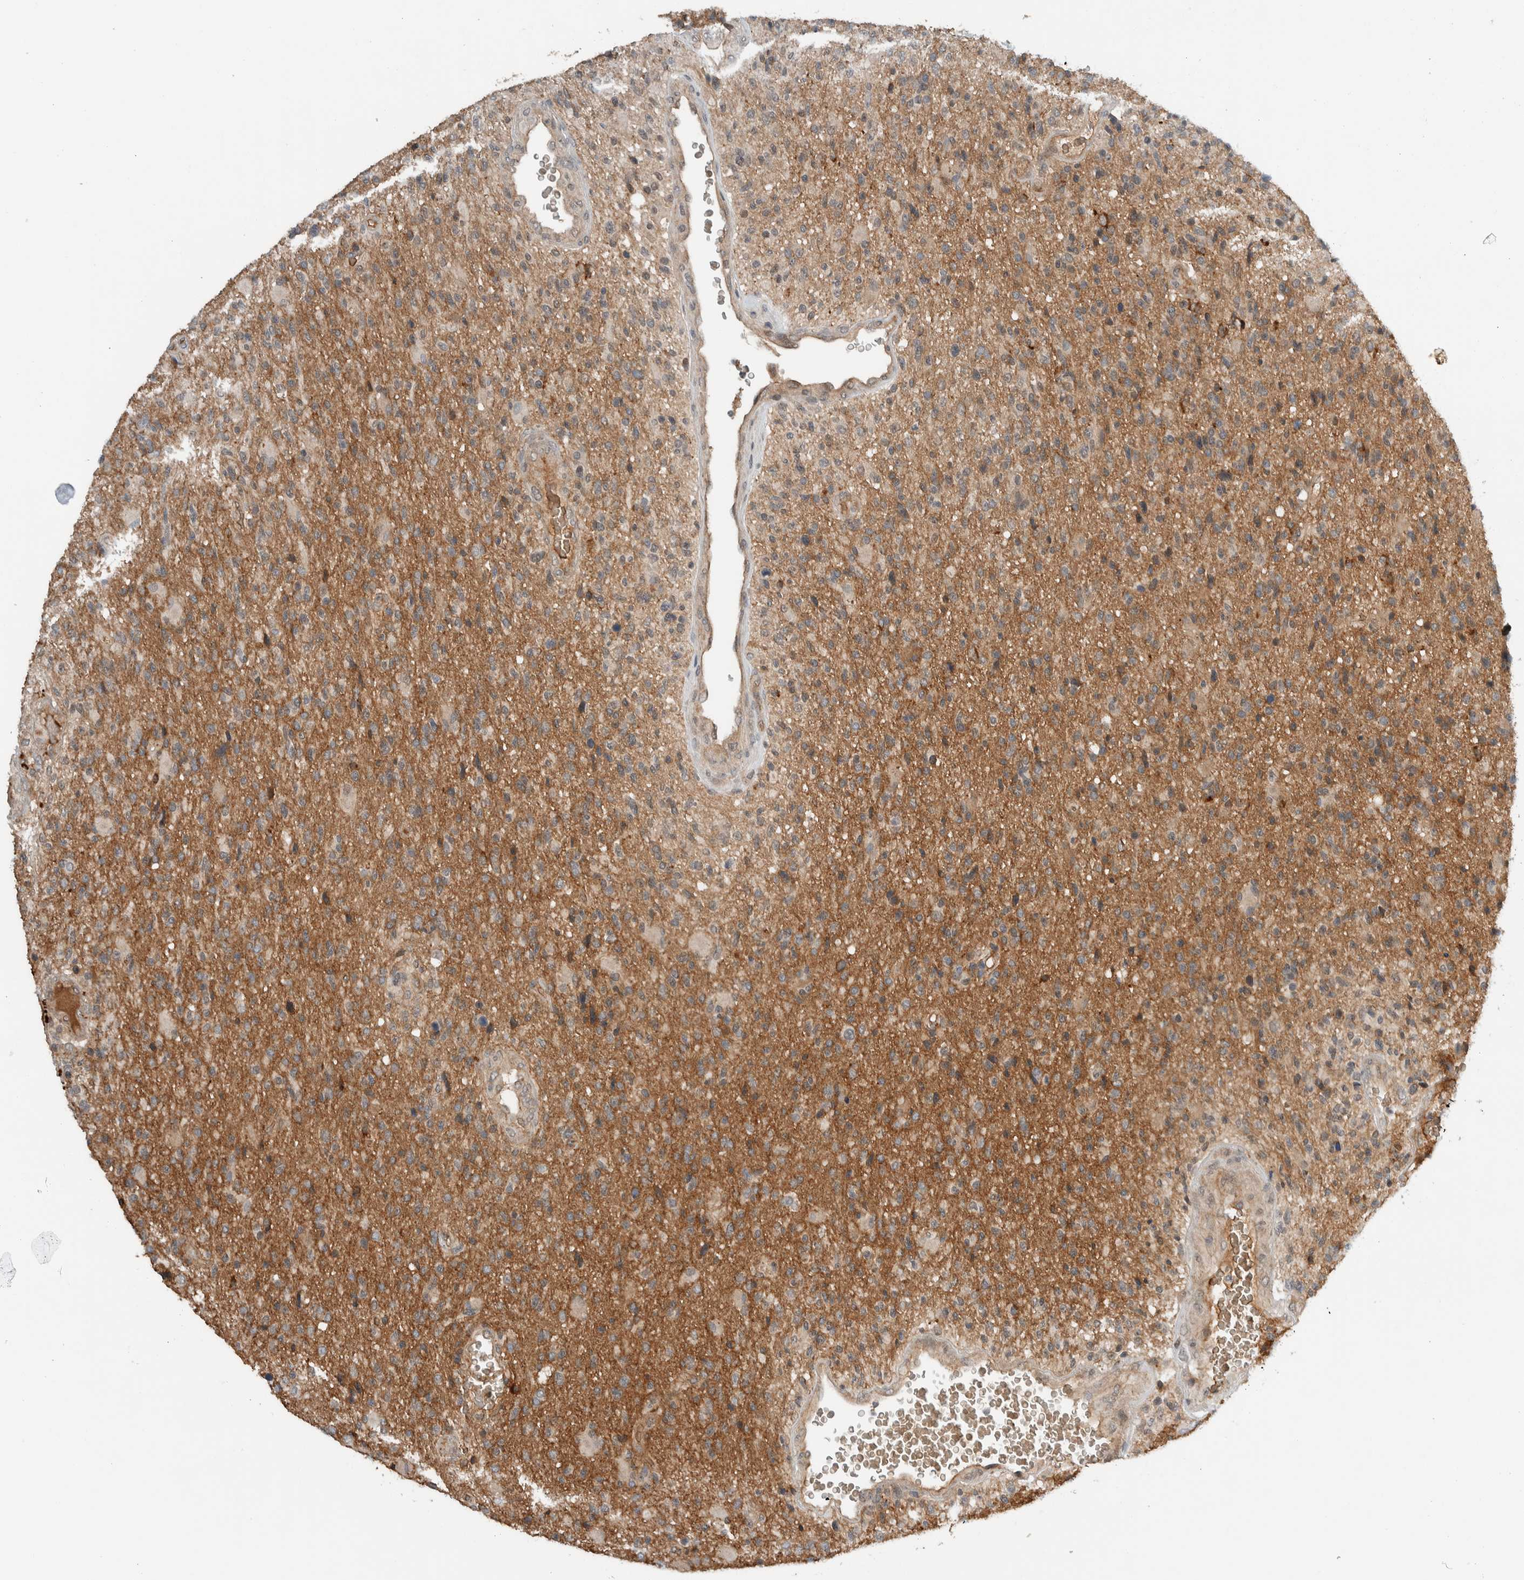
{"staining": {"intensity": "weak", "quantity": "25%-75%", "location": "cytoplasmic/membranous"}, "tissue": "glioma", "cell_type": "Tumor cells", "image_type": "cancer", "snomed": [{"axis": "morphology", "description": "Glioma, malignant, High grade"}, {"axis": "topography", "description": "Brain"}], "caption": "IHC of human glioma demonstrates low levels of weak cytoplasmic/membranous positivity in about 25%-75% of tumor cells.", "gene": "ARMC7", "patient": {"sex": "male", "age": 72}}